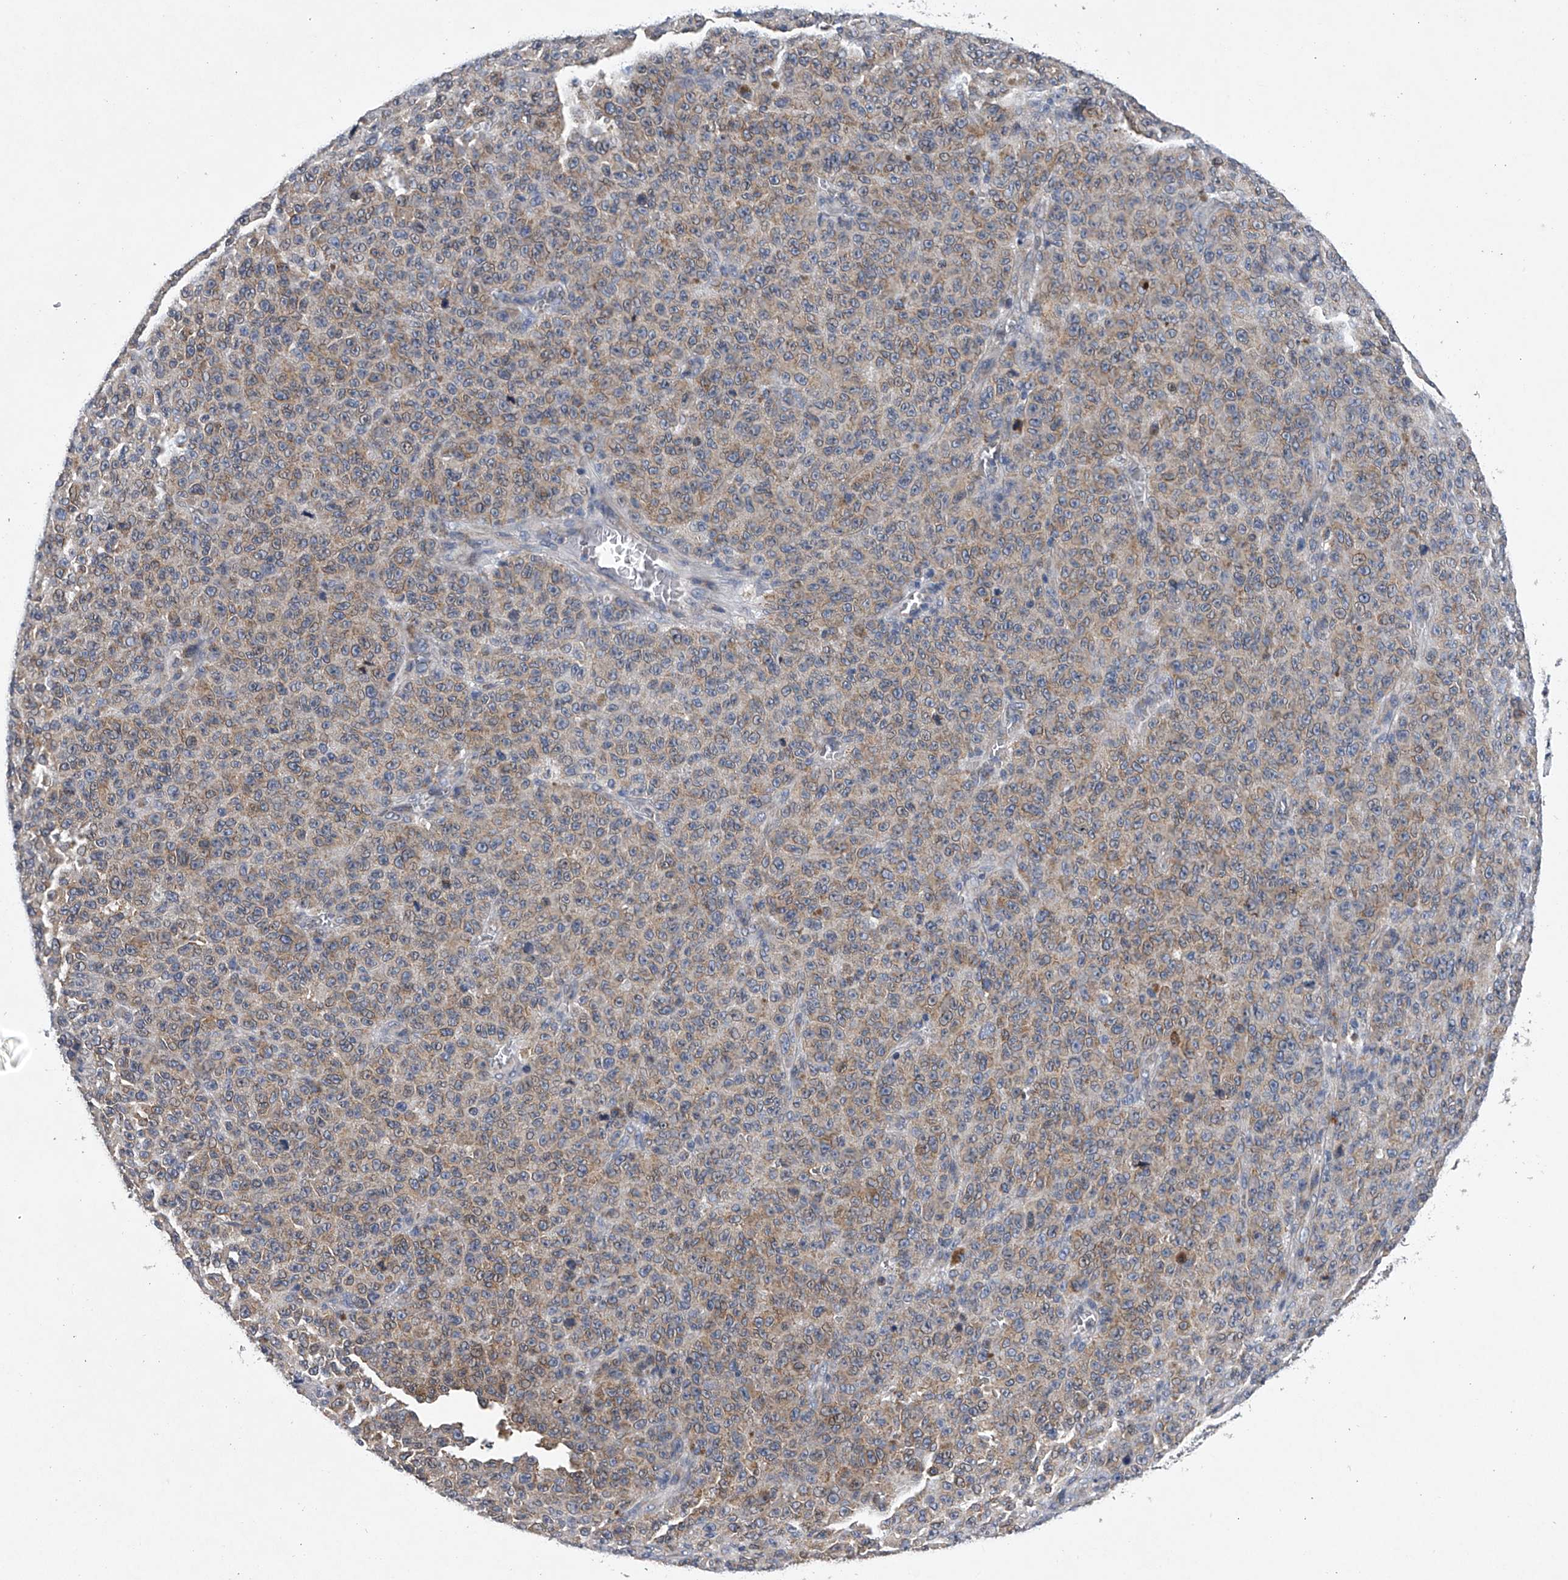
{"staining": {"intensity": "weak", "quantity": ">75%", "location": "cytoplasmic/membranous"}, "tissue": "melanoma", "cell_type": "Tumor cells", "image_type": "cancer", "snomed": [{"axis": "morphology", "description": "Malignant melanoma, NOS"}, {"axis": "topography", "description": "Skin"}], "caption": "A brown stain labels weak cytoplasmic/membranous staining of a protein in melanoma tumor cells. (Stains: DAB in brown, nuclei in blue, Microscopy: brightfield microscopy at high magnification).", "gene": "RNF5", "patient": {"sex": "female", "age": 82}}